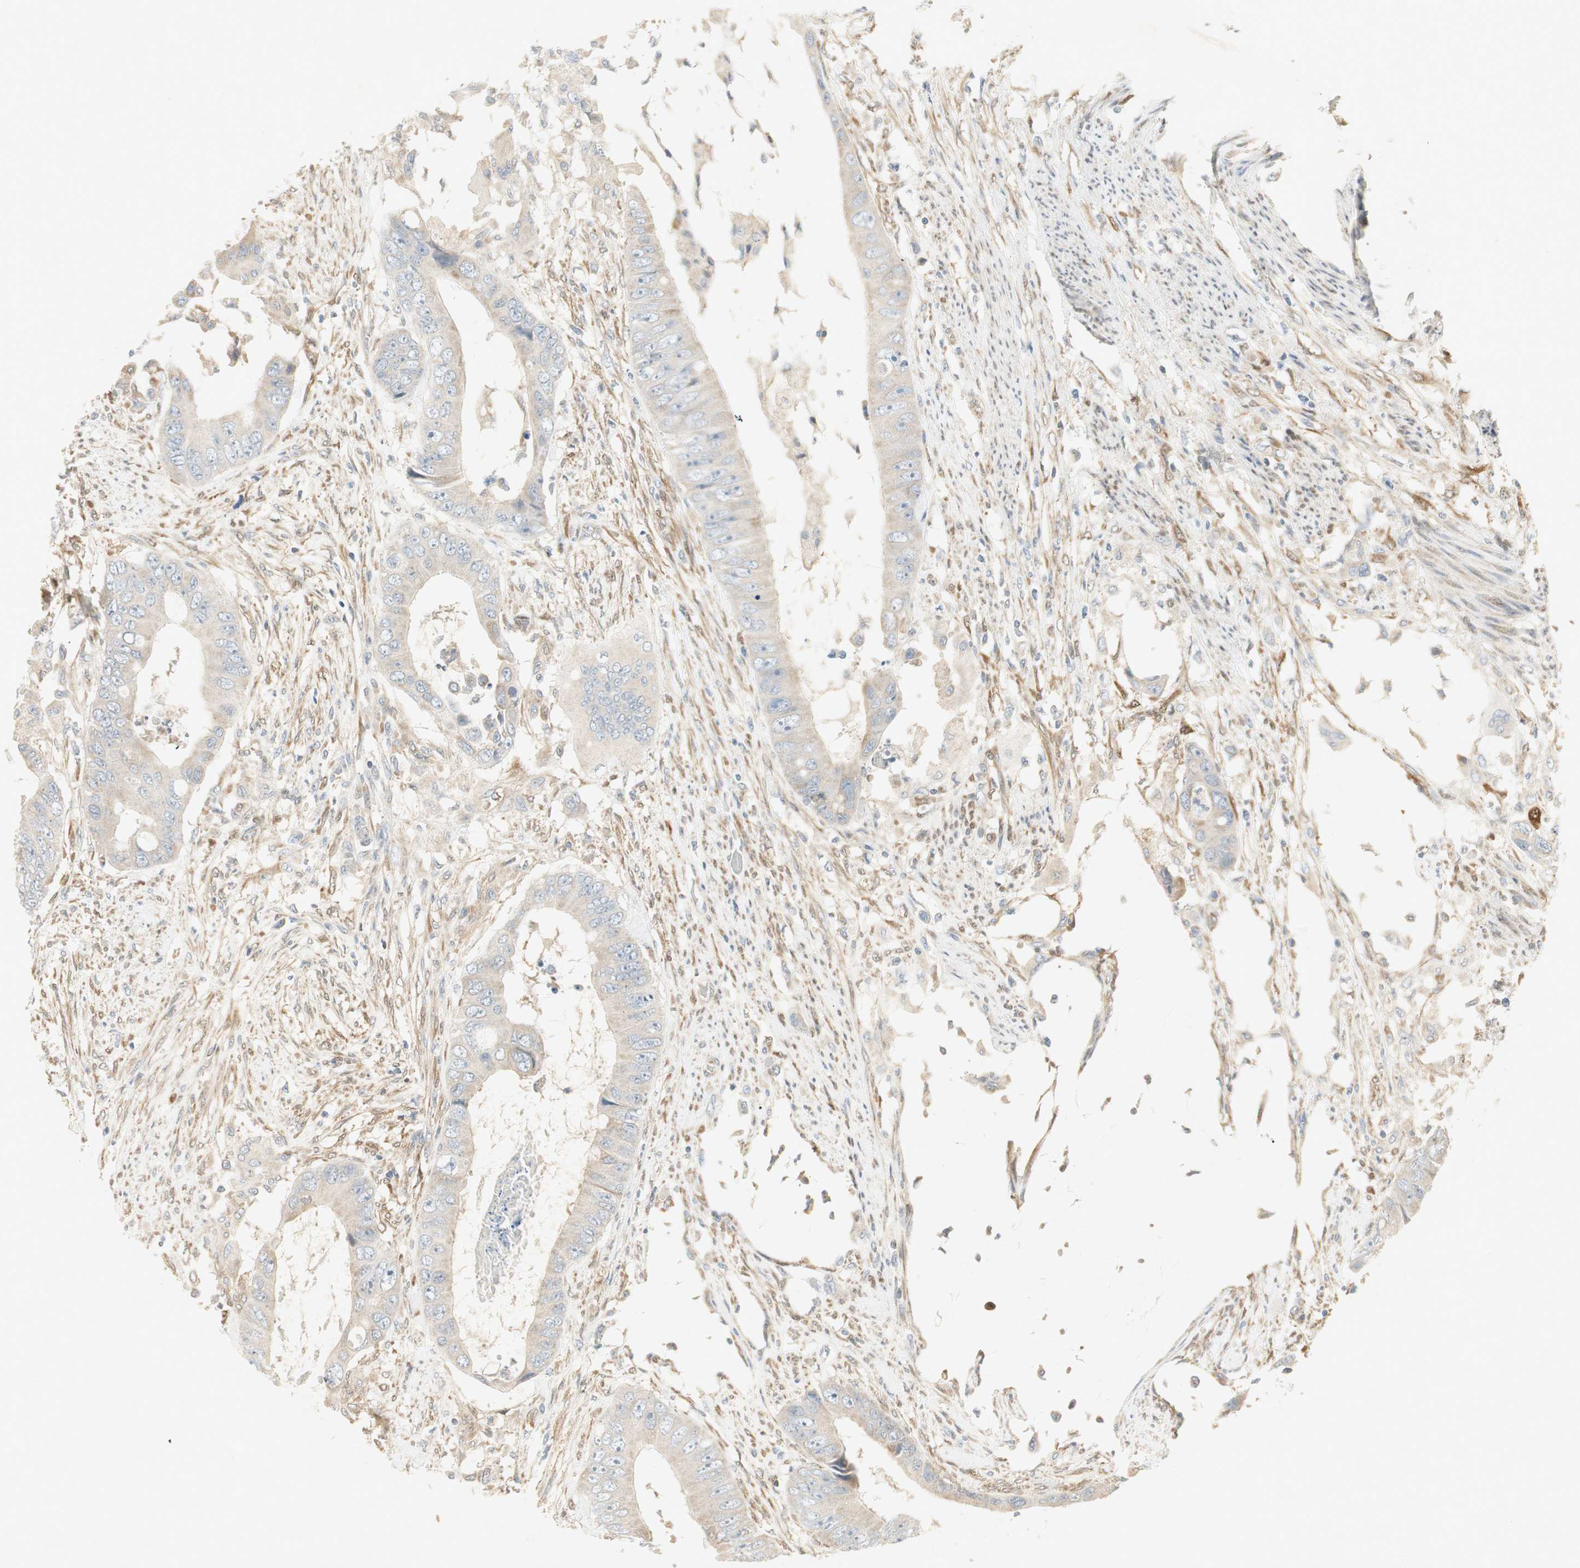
{"staining": {"intensity": "weak", "quantity": "25%-75%", "location": "cytoplasmic/membranous"}, "tissue": "colorectal cancer", "cell_type": "Tumor cells", "image_type": "cancer", "snomed": [{"axis": "morphology", "description": "Adenocarcinoma, NOS"}, {"axis": "topography", "description": "Rectum"}], "caption": "A brown stain shows weak cytoplasmic/membranous expression of a protein in human adenocarcinoma (colorectal) tumor cells. (Brightfield microscopy of DAB IHC at high magnification).", "gene": "STON1-GTF2A1L", "patient": {"sex": "female", "age": 77}}